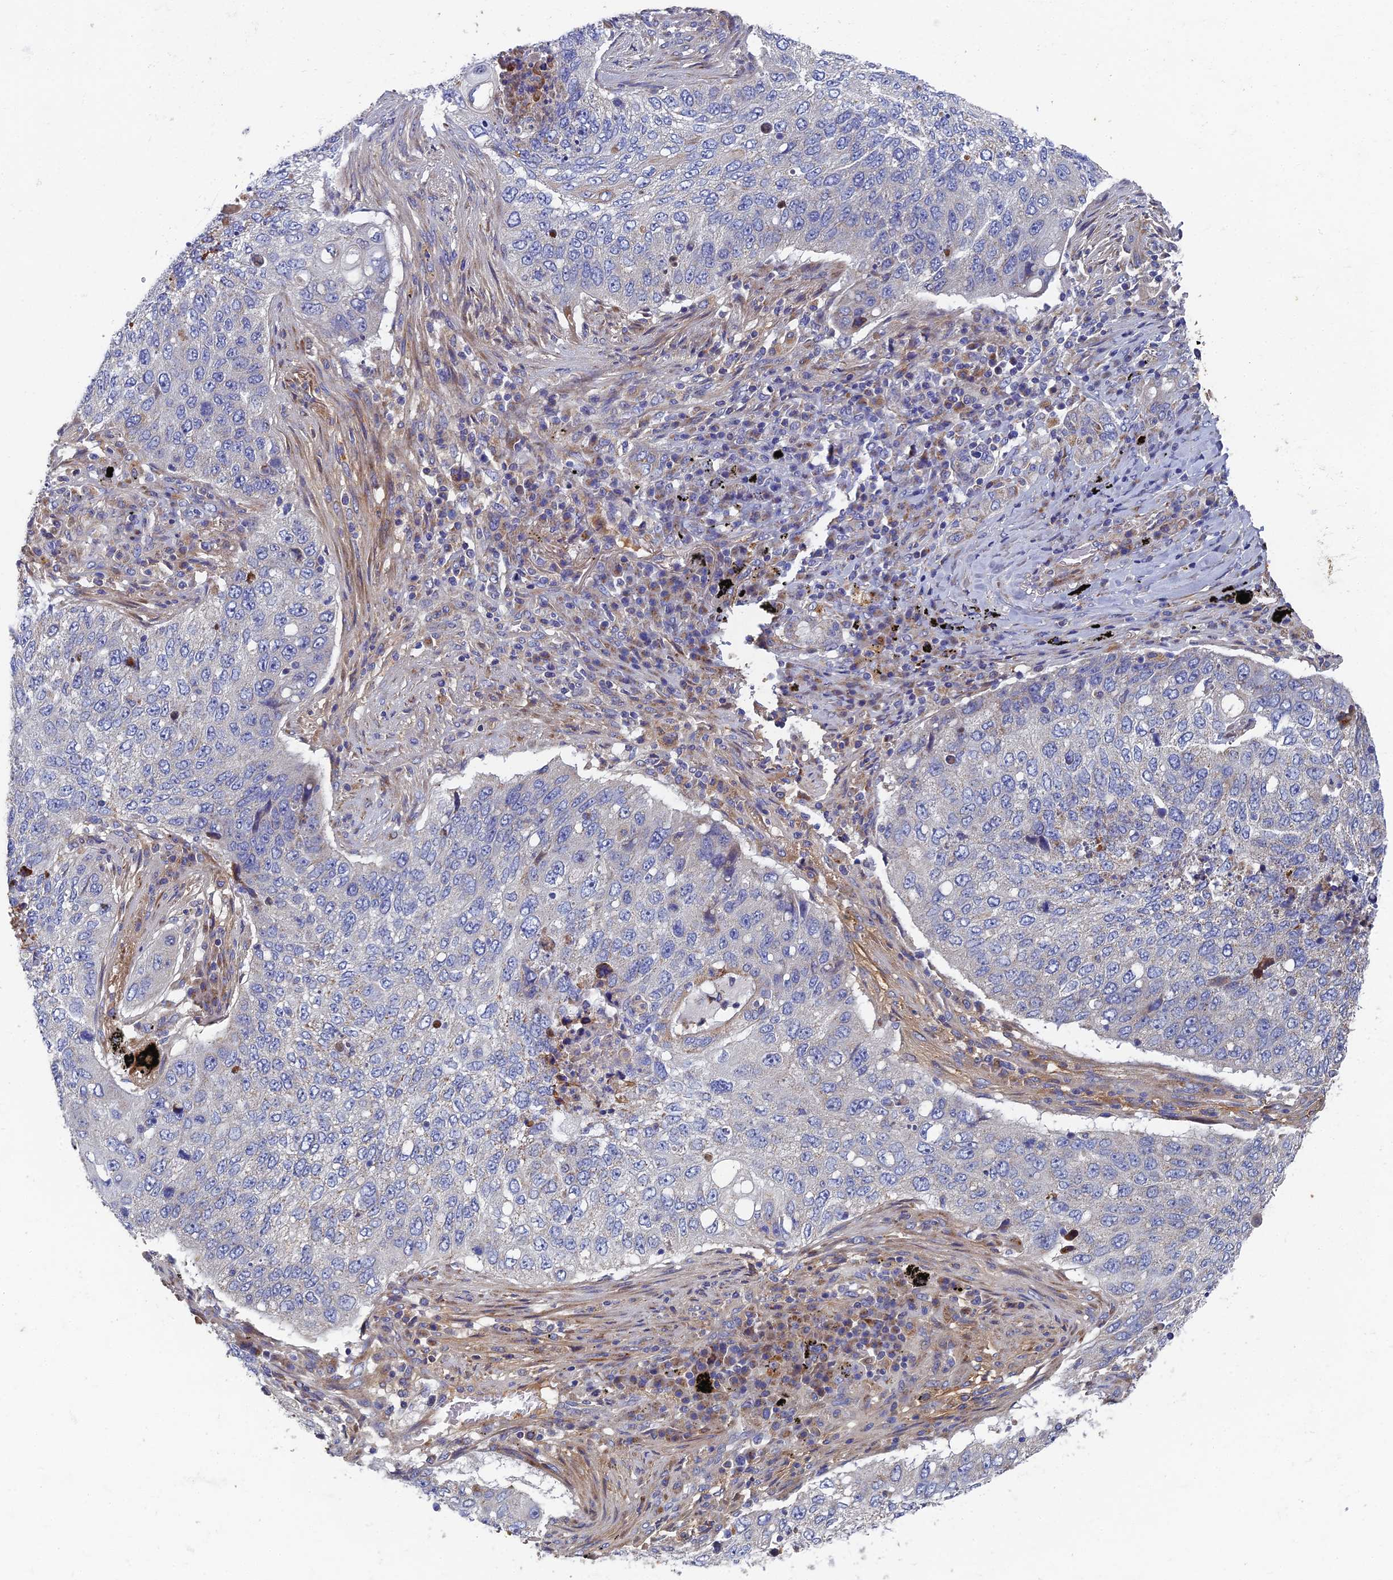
{"staining": {"intensity": "negative", "quantity": "none", "location": "none"}, "tissue": "lung cancer", "cell_type": "Tumor cells", "image_type": "cancer", "snomed": [{"axis": "morphology", "description": "Squamous cell carcinoma, NOS"}, {"axis": "topography", "description": "Lung"}], "caption": "The photomicrograph reveals no significant staining in tumor cells of lung squamous cell carcinoma. (DAB immunohistochemistry (IHC) with hematoxylin counter stain).", "gene": "RNASEK", "patient": {"sex": "female", "age": 63}}